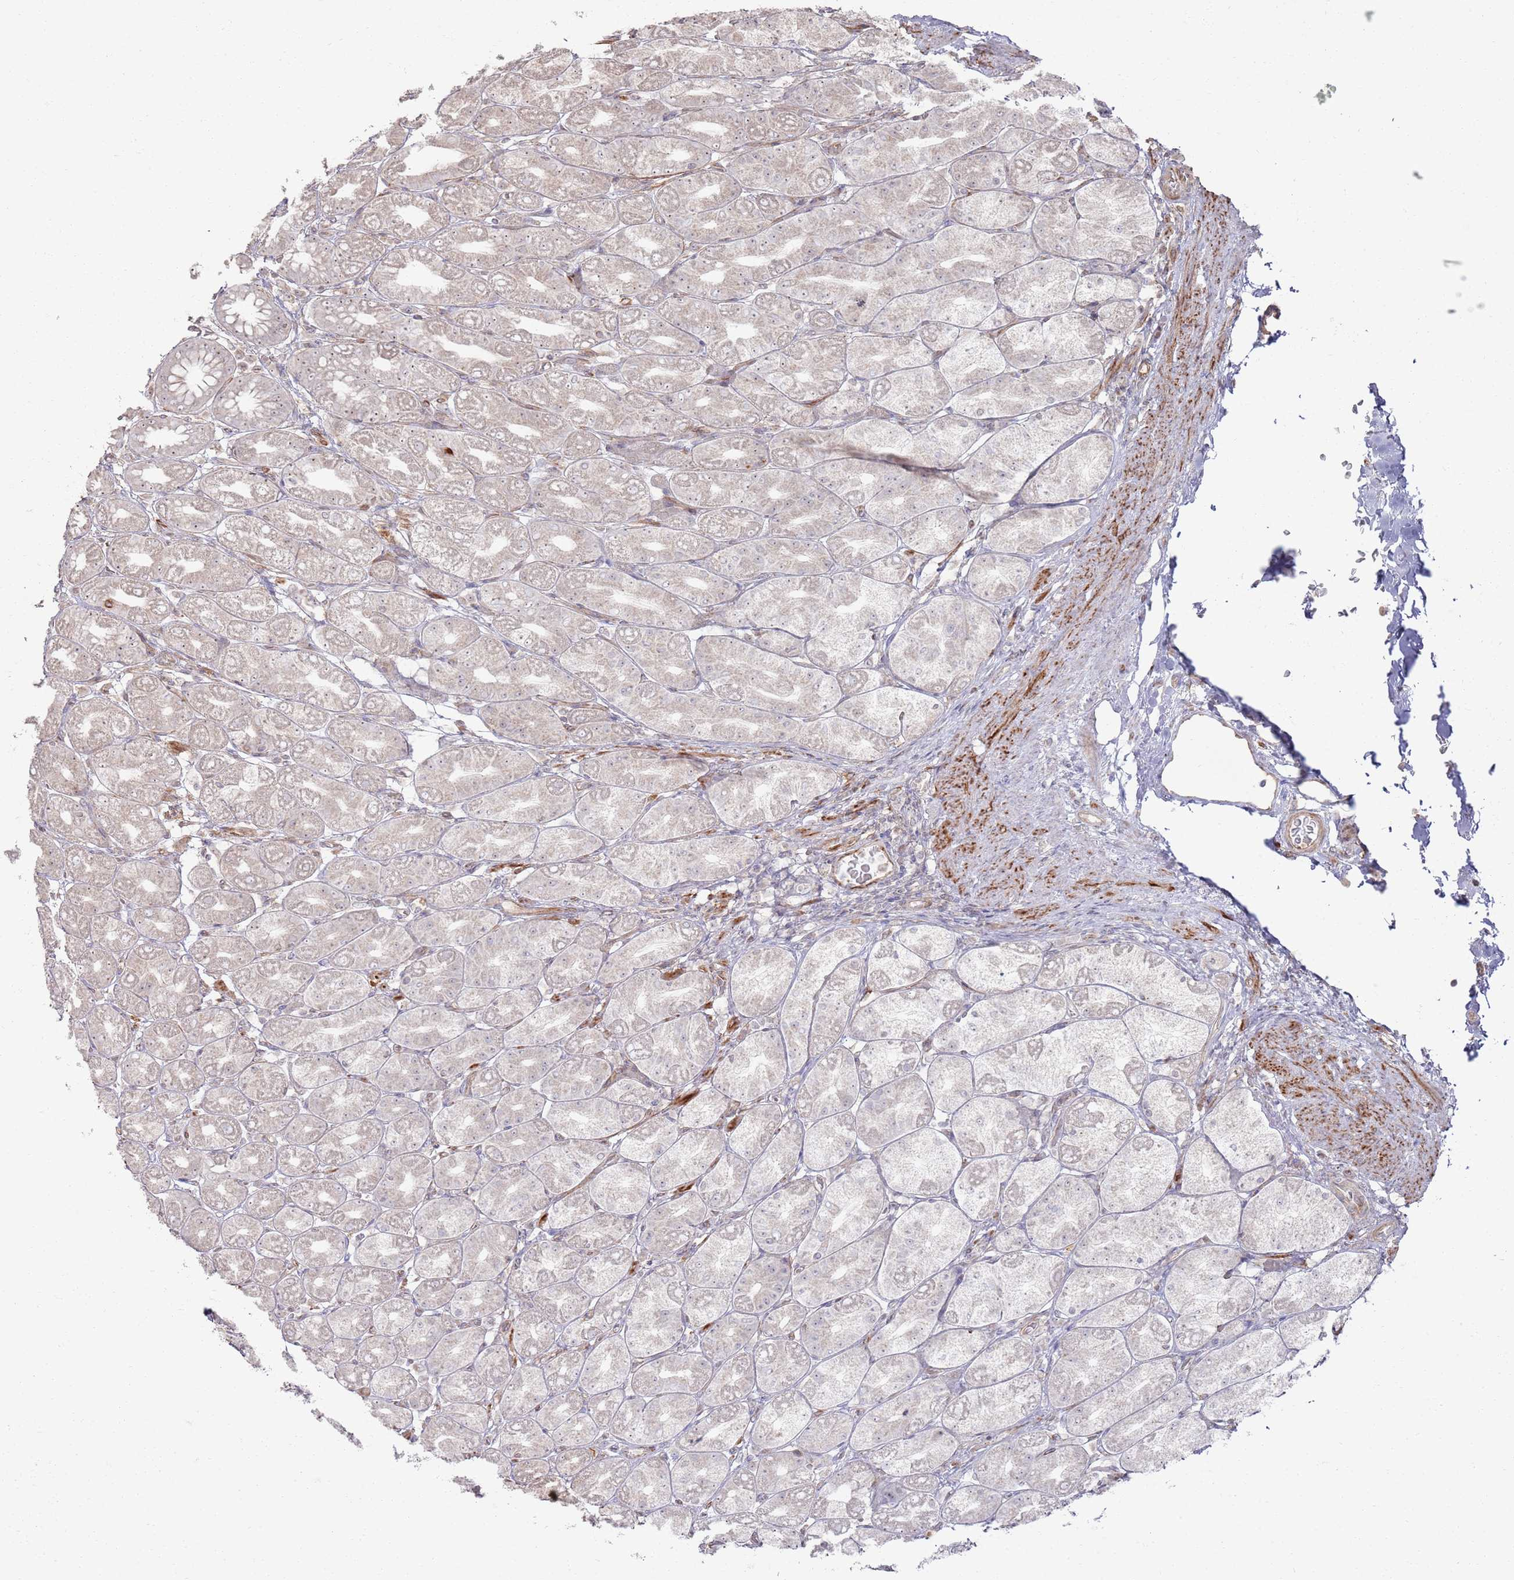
{"staining": {"intensity": "negative", "quantity": "none", "location": "none"}, "tissue": "stomach", "cell_type": "Glandular cells", "image_type": "normal", "snomed": [{"axis": "morphology", "description": "Normal tissue, NOS"}, {"axis": "topography", "description": "Stomach, upper"}], "caption": "High magnification brightfield microscopy of benign stomach stained with DAB (3,3'-diaminobenzidine) (brown) and counterstained with hematoxylin (blue): glandular cells show no significant positivity. (DAB IHC, high magnification).", "gene": "PHF21A", "patient": {"sex": "male", "age": 68}}